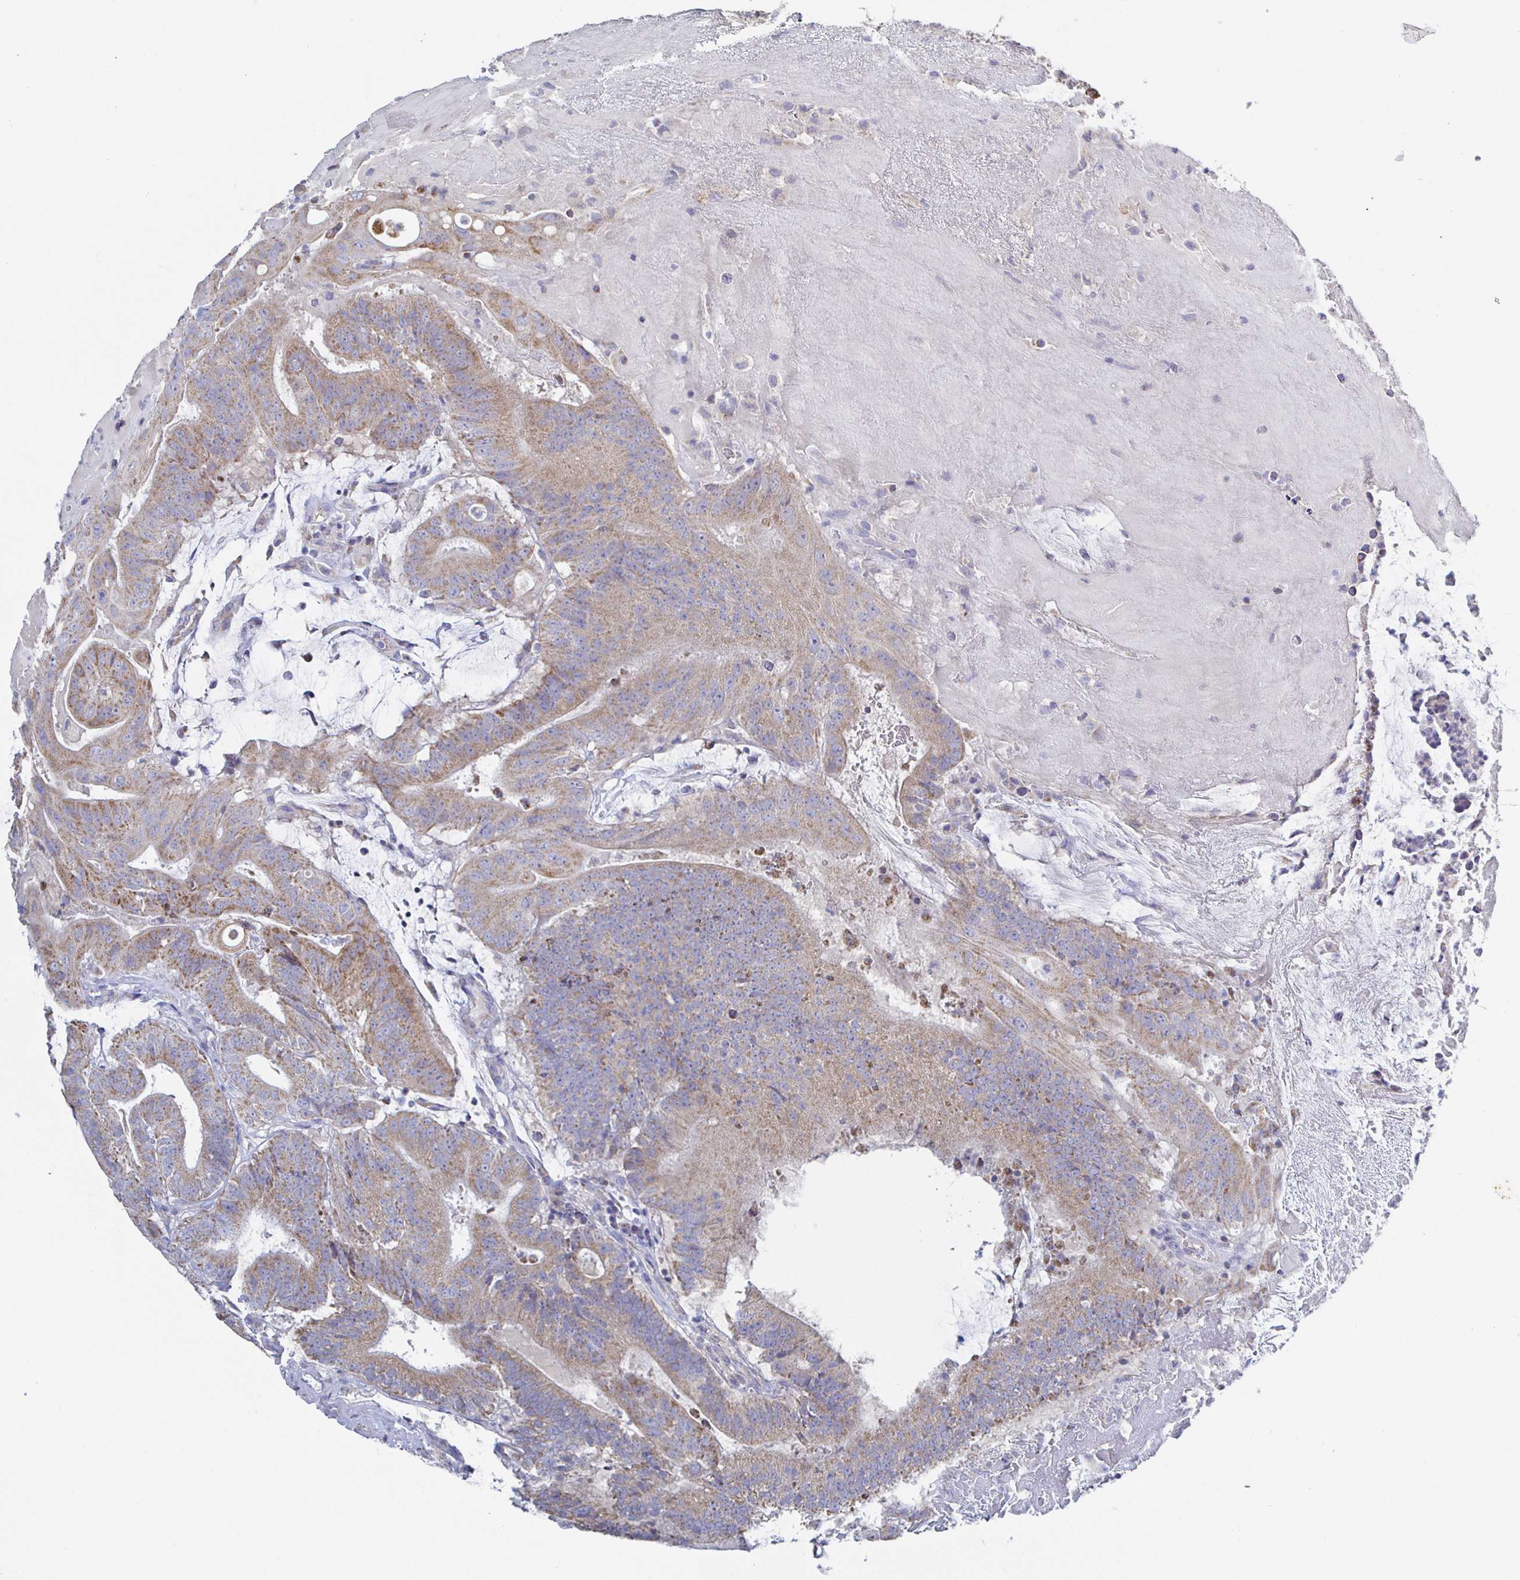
{"staining": {"intensity": "weak", "quantity": ">75%", "location": "cytoplasmic/membranous"}, "tissue": "colorectal cancer", "cell_type": "Tumor cells", "image_type": "cancer", "snomed": [{"axis": "morphology", "description": "Adenocarcinoma, NOS"}, {"axis": "topography", "description": "Colon"}], "caption": "IHC of adenocarcinoma (colorectal) reveals low levels of weak cytoplasmic/membranous expression in approximately >75% of tumor cells. Nuclei are stained in blue.", "gene": "SYNGR4", "patient": {"sex": "female", "age": 43}}